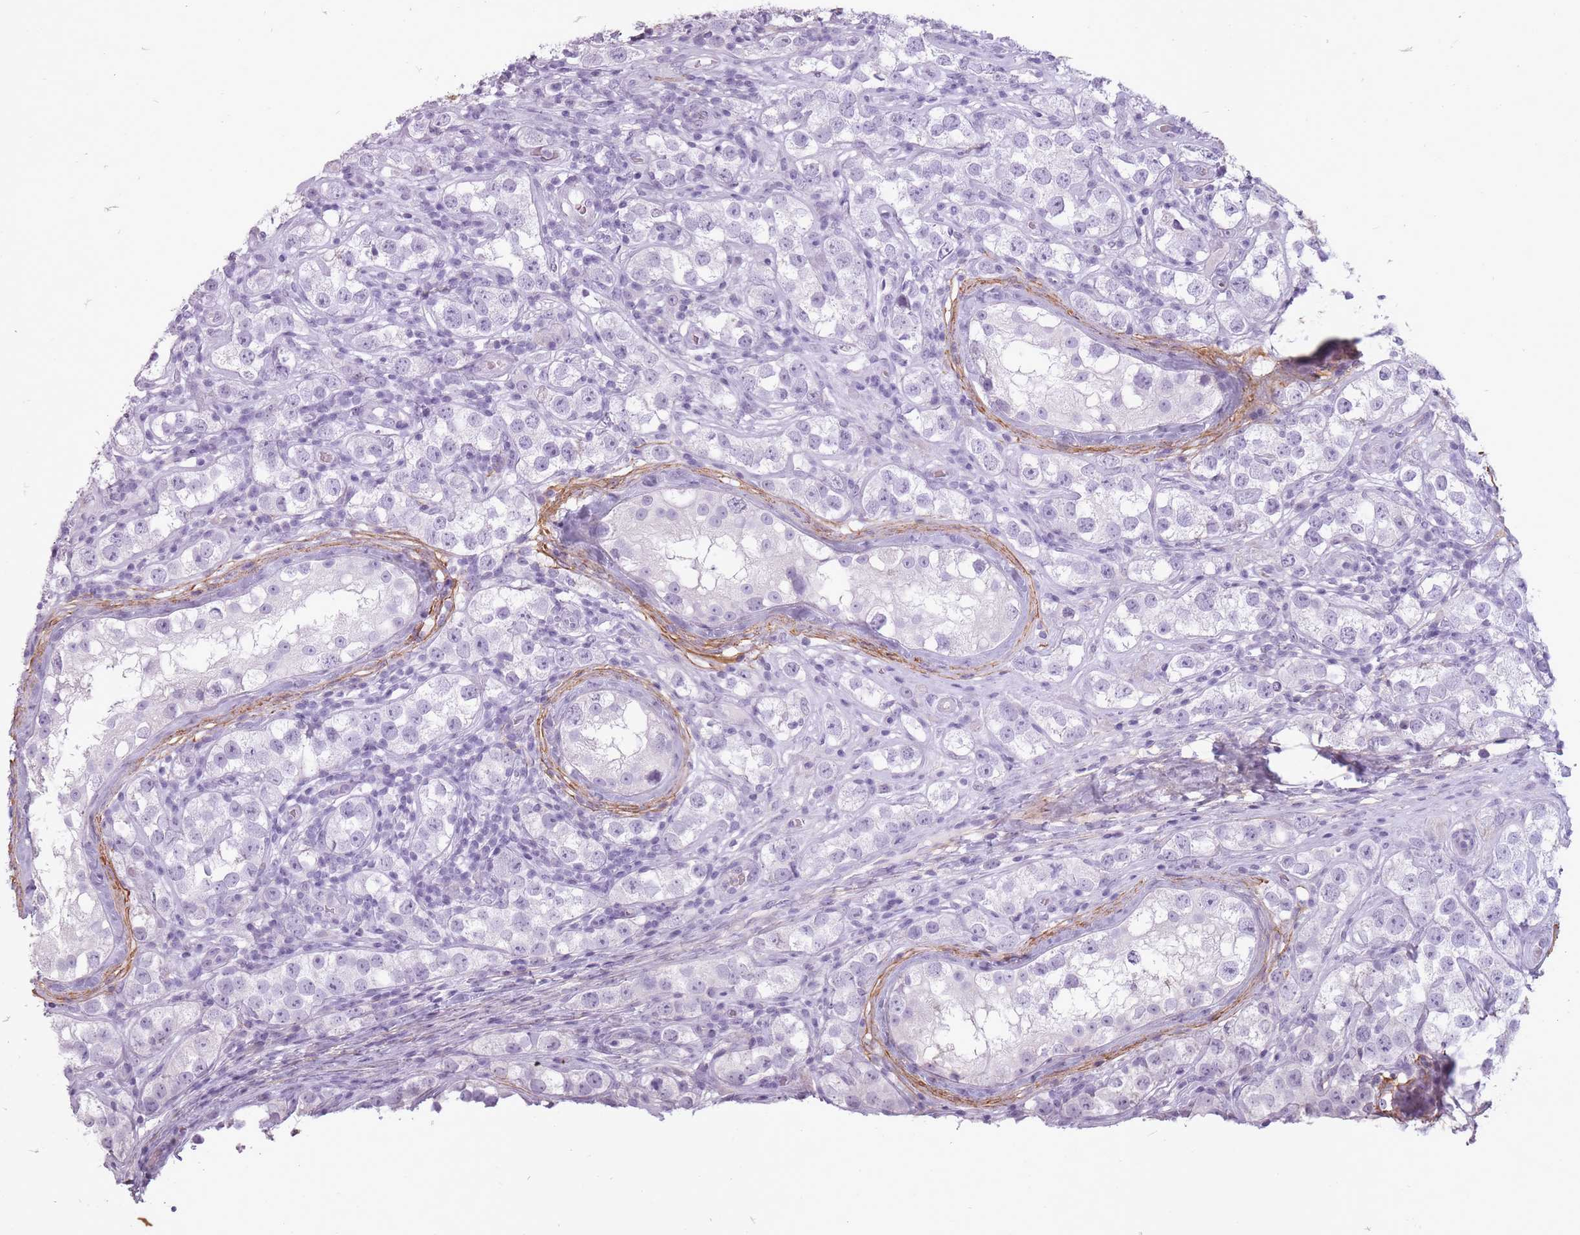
{"staining": {"intensity": "negative", "quantity": "none", "location": "none"}, "tissue": "testis cancer", "cell_type": "Tumor cells", "image_type": "cancer", "snomed": [{"axis": "morphology", "description": "Seminoma, NOS"}, {"axis": "topography", "description": "Testis"}], "caption": "Immunohistochemistry histopathology image of neoplastic tissue: human testis seminoma stained with DAB (3,3'-diaminobenzidine) demonstrates no significant protein positivity in tumor cells.", "gene": "RFX4", "patient": {"sex": "male", "age": 28}}